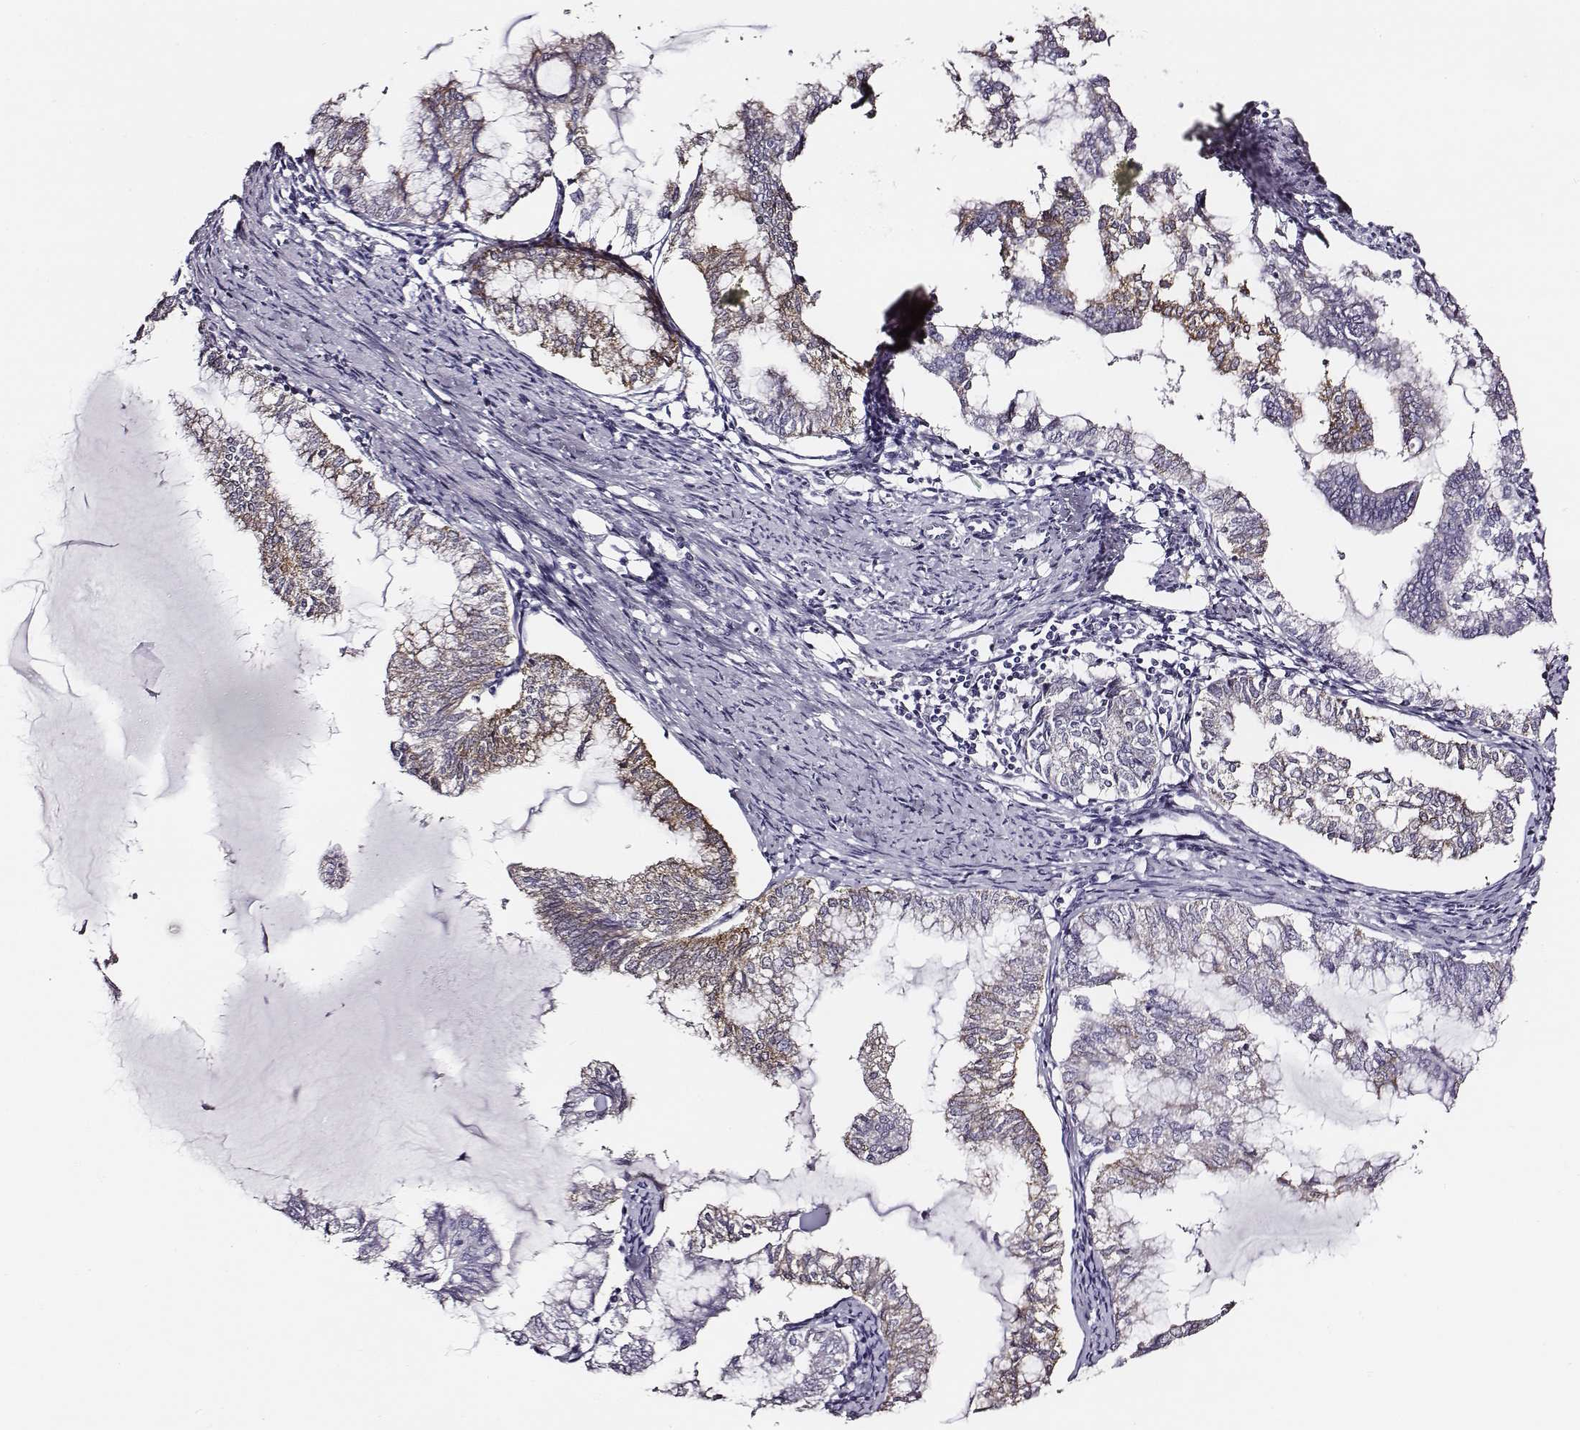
{"staining": {"intensity": "moderate", "quantity": "25%-75%", "location": "cytoplasmic/membranous"}, "tissue": "endometrial cancer", "cell_type": "Tumor cells", "image_type": "cancer", "snomed": [{"axis": "morphology", "description": "Adenocarcinoma, NOS"}, {"axis": "topography", "description": "Endometrium"}], "caption": "DAB immunohistochemical staining of human endometrial cancer reveals moderate cytoplasmic/membranous protein positivity in about 25%-75% of tumor cells.", "gene": "AADAT", "patient": {"sex": "female", "age": 79}}